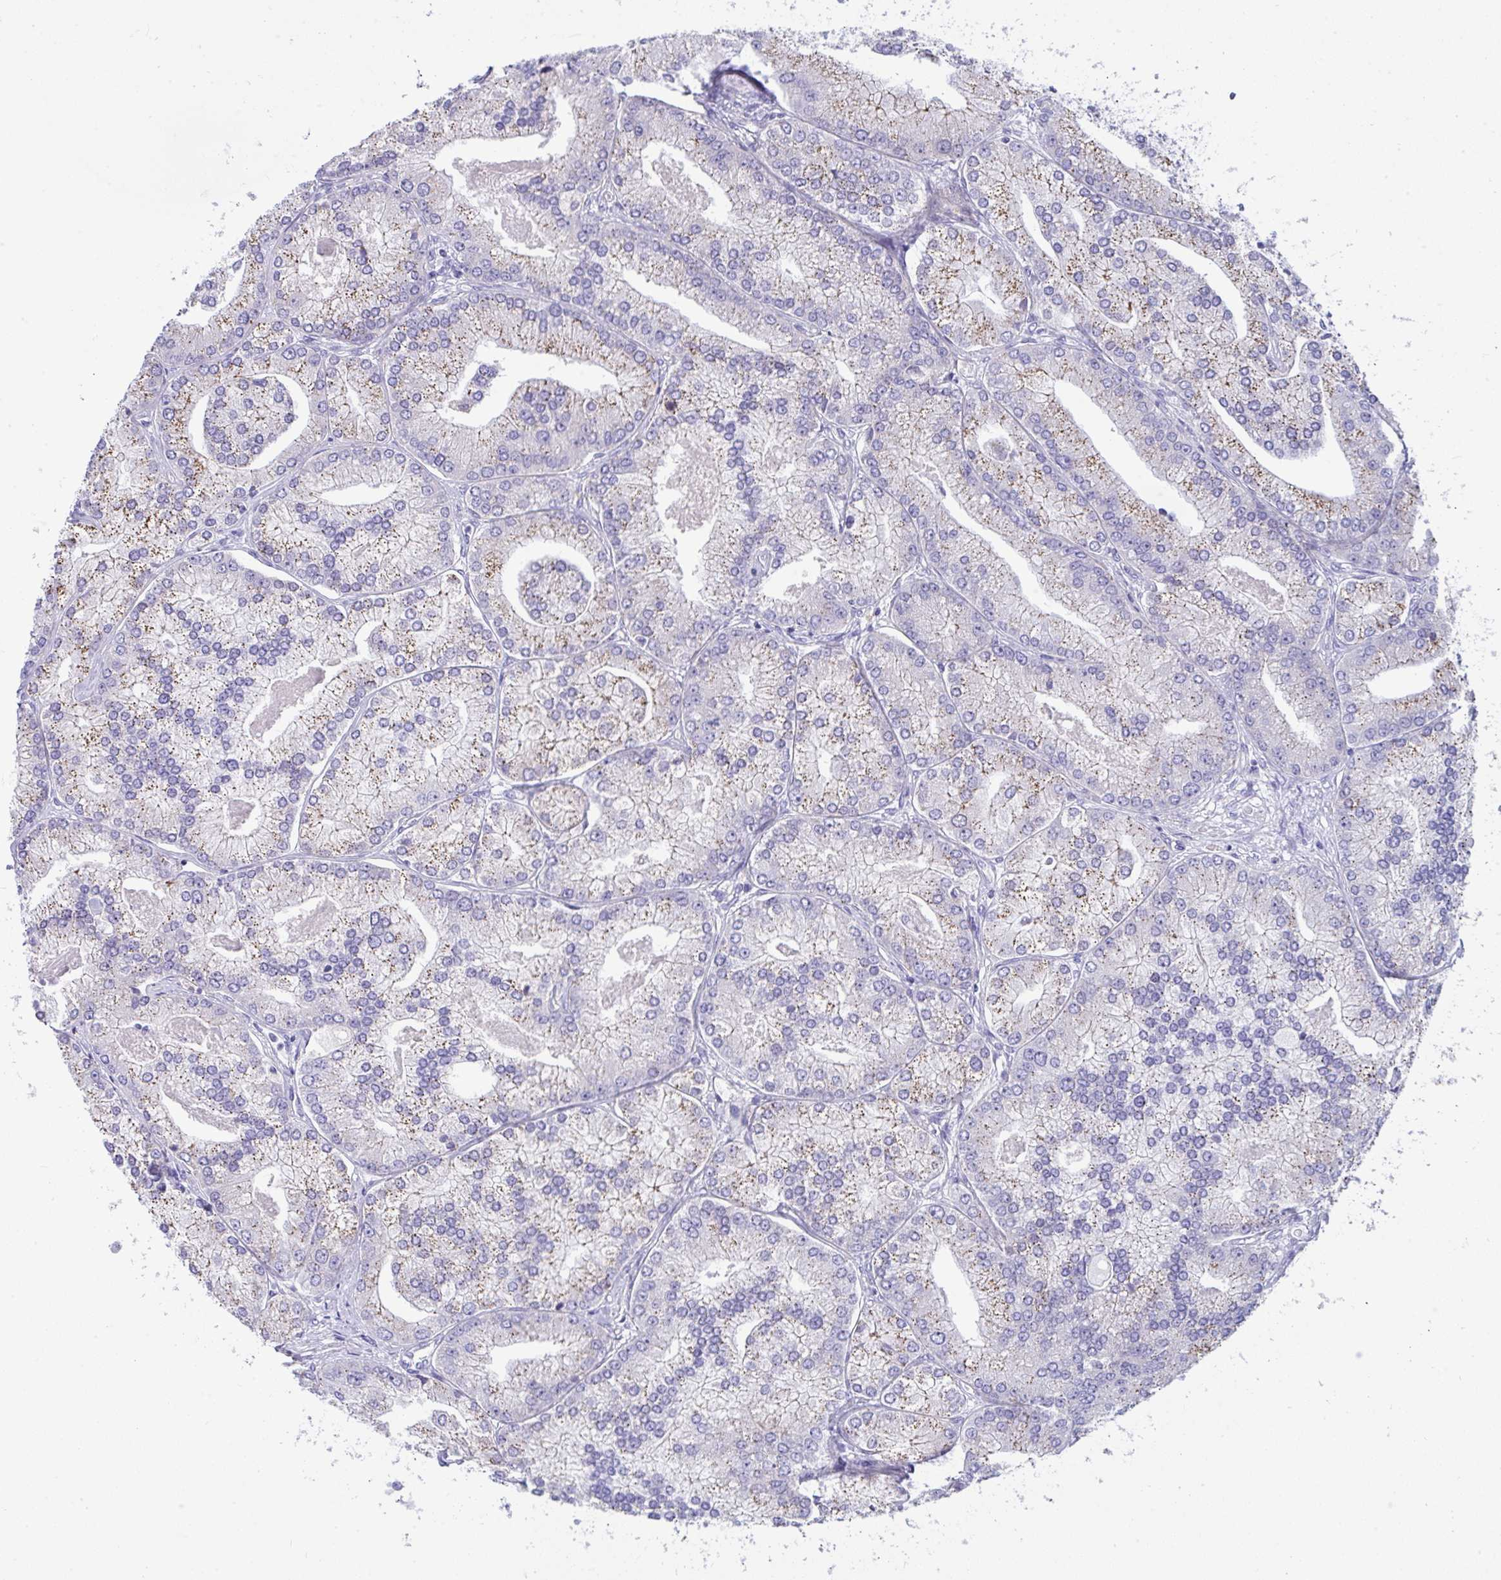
{"staining": {"intensity": "weak", "quantity": "<25%", "location": "cytoplasmic/membranous"}, "tissue": "prostate cancer", "cell_type": "Tumor cells", "image_type": "cancer", "snomed": [{"axis": "morphology", "description": "Adenocarcinoma, High grade"}, {"axis": "topography", "description": "Prostate"}], "caption": "A histopathology image of human high-grade adenocarcinoma (prostate) is negative for staining in tumor cells.", "gene": "GLB1L2", "patient": {"sex": "male", "age": 61}}